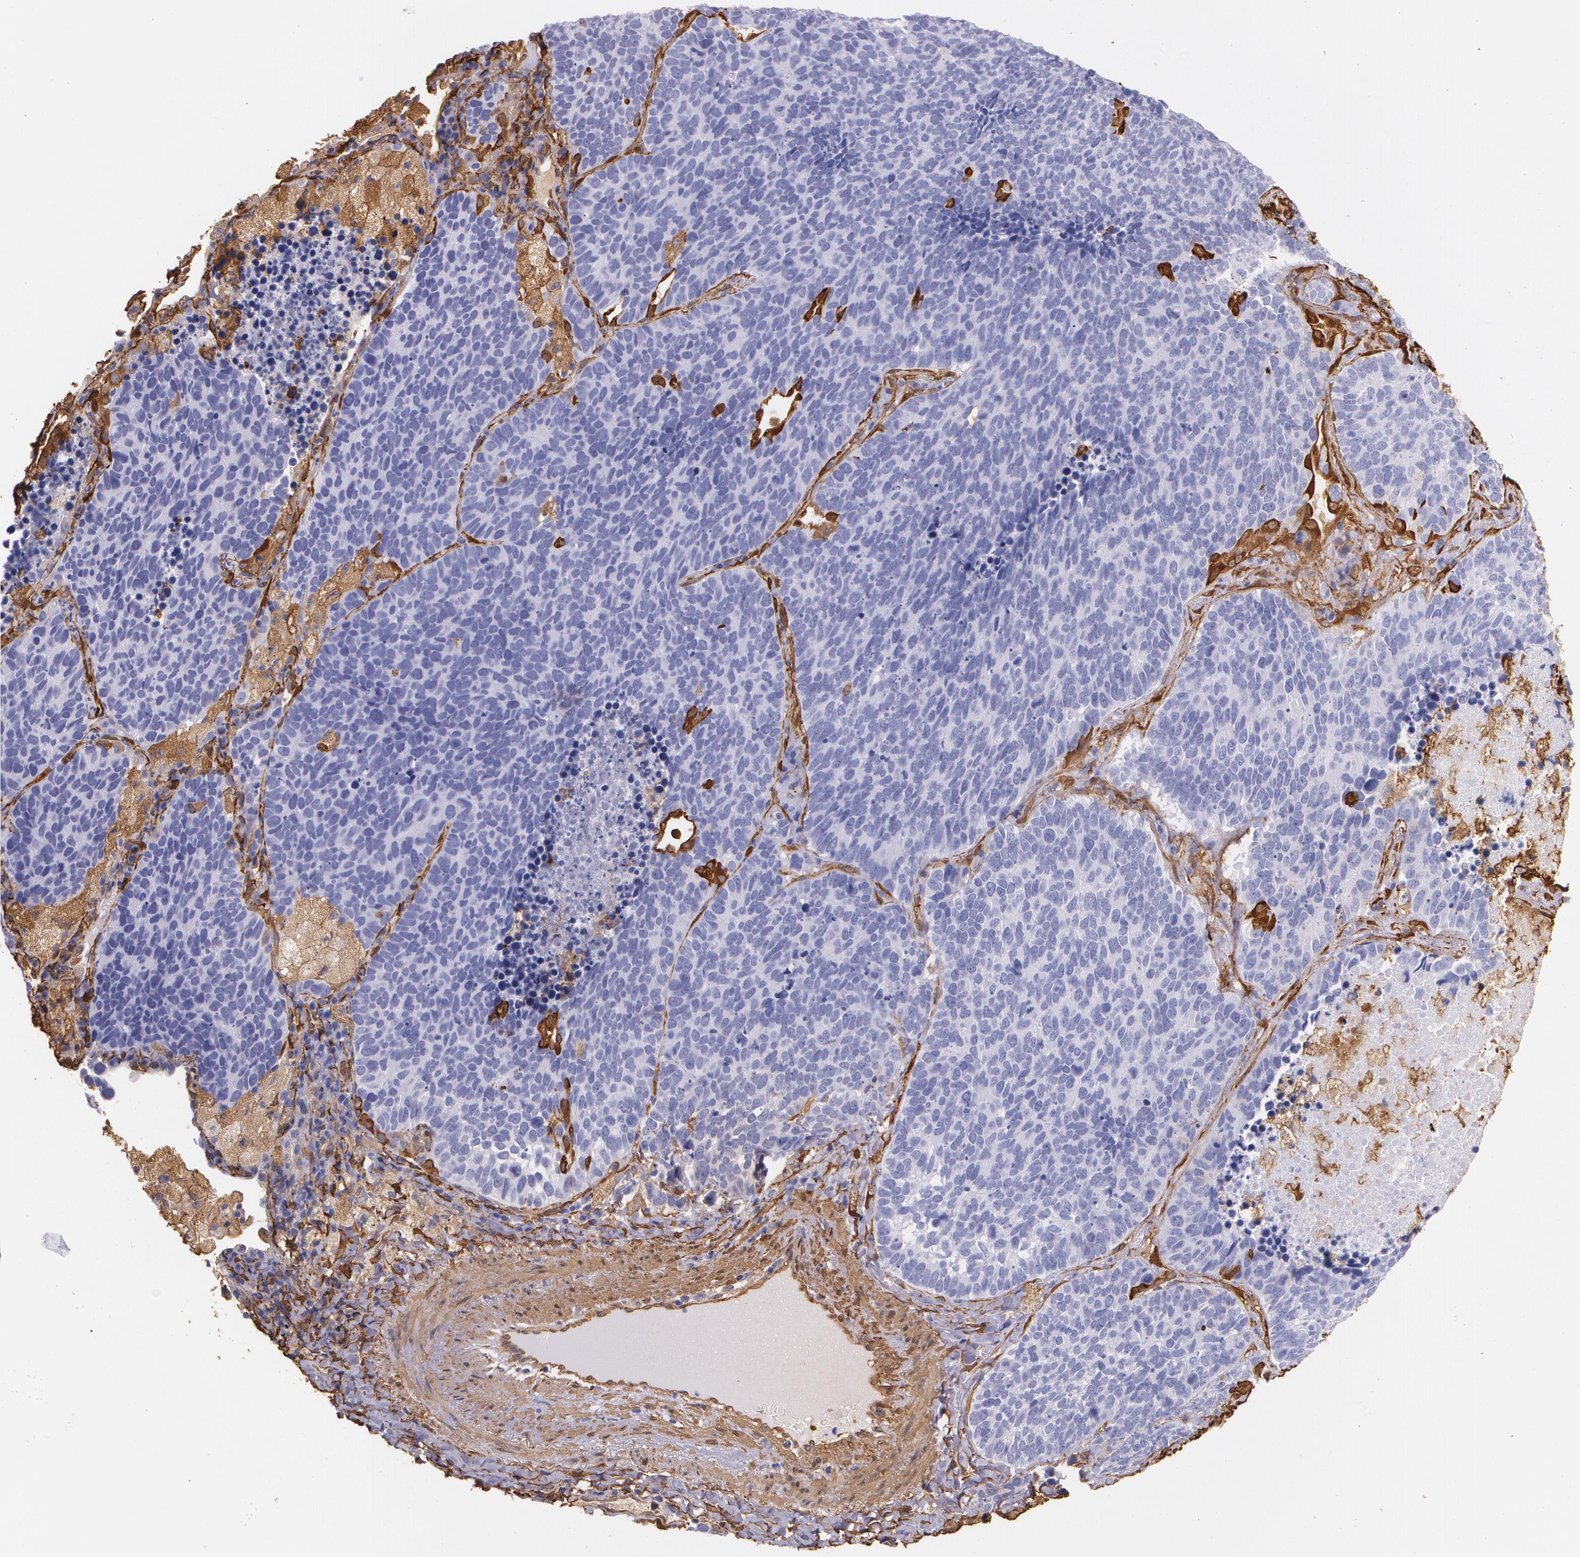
{"staining": {"intensity": "negative", "quantity": "none", "location": "none"}, "tissue": "lung cancer", "cell_type": "Tumor cells", "image_type": "cancer", "snomed": [{"axis": "morphology", "description": "Neoplasm, malignant, NOS"}, {"axis": "topography", "description": "Lung"}], "caption": "Lung neoplasm (malignant) was stained to show a protein in brown. There is no significant staining in tumor cells. Nuclei are stained in blue.", "gene": "MMP2", "patient": {"sex": "female", "age": 75}}